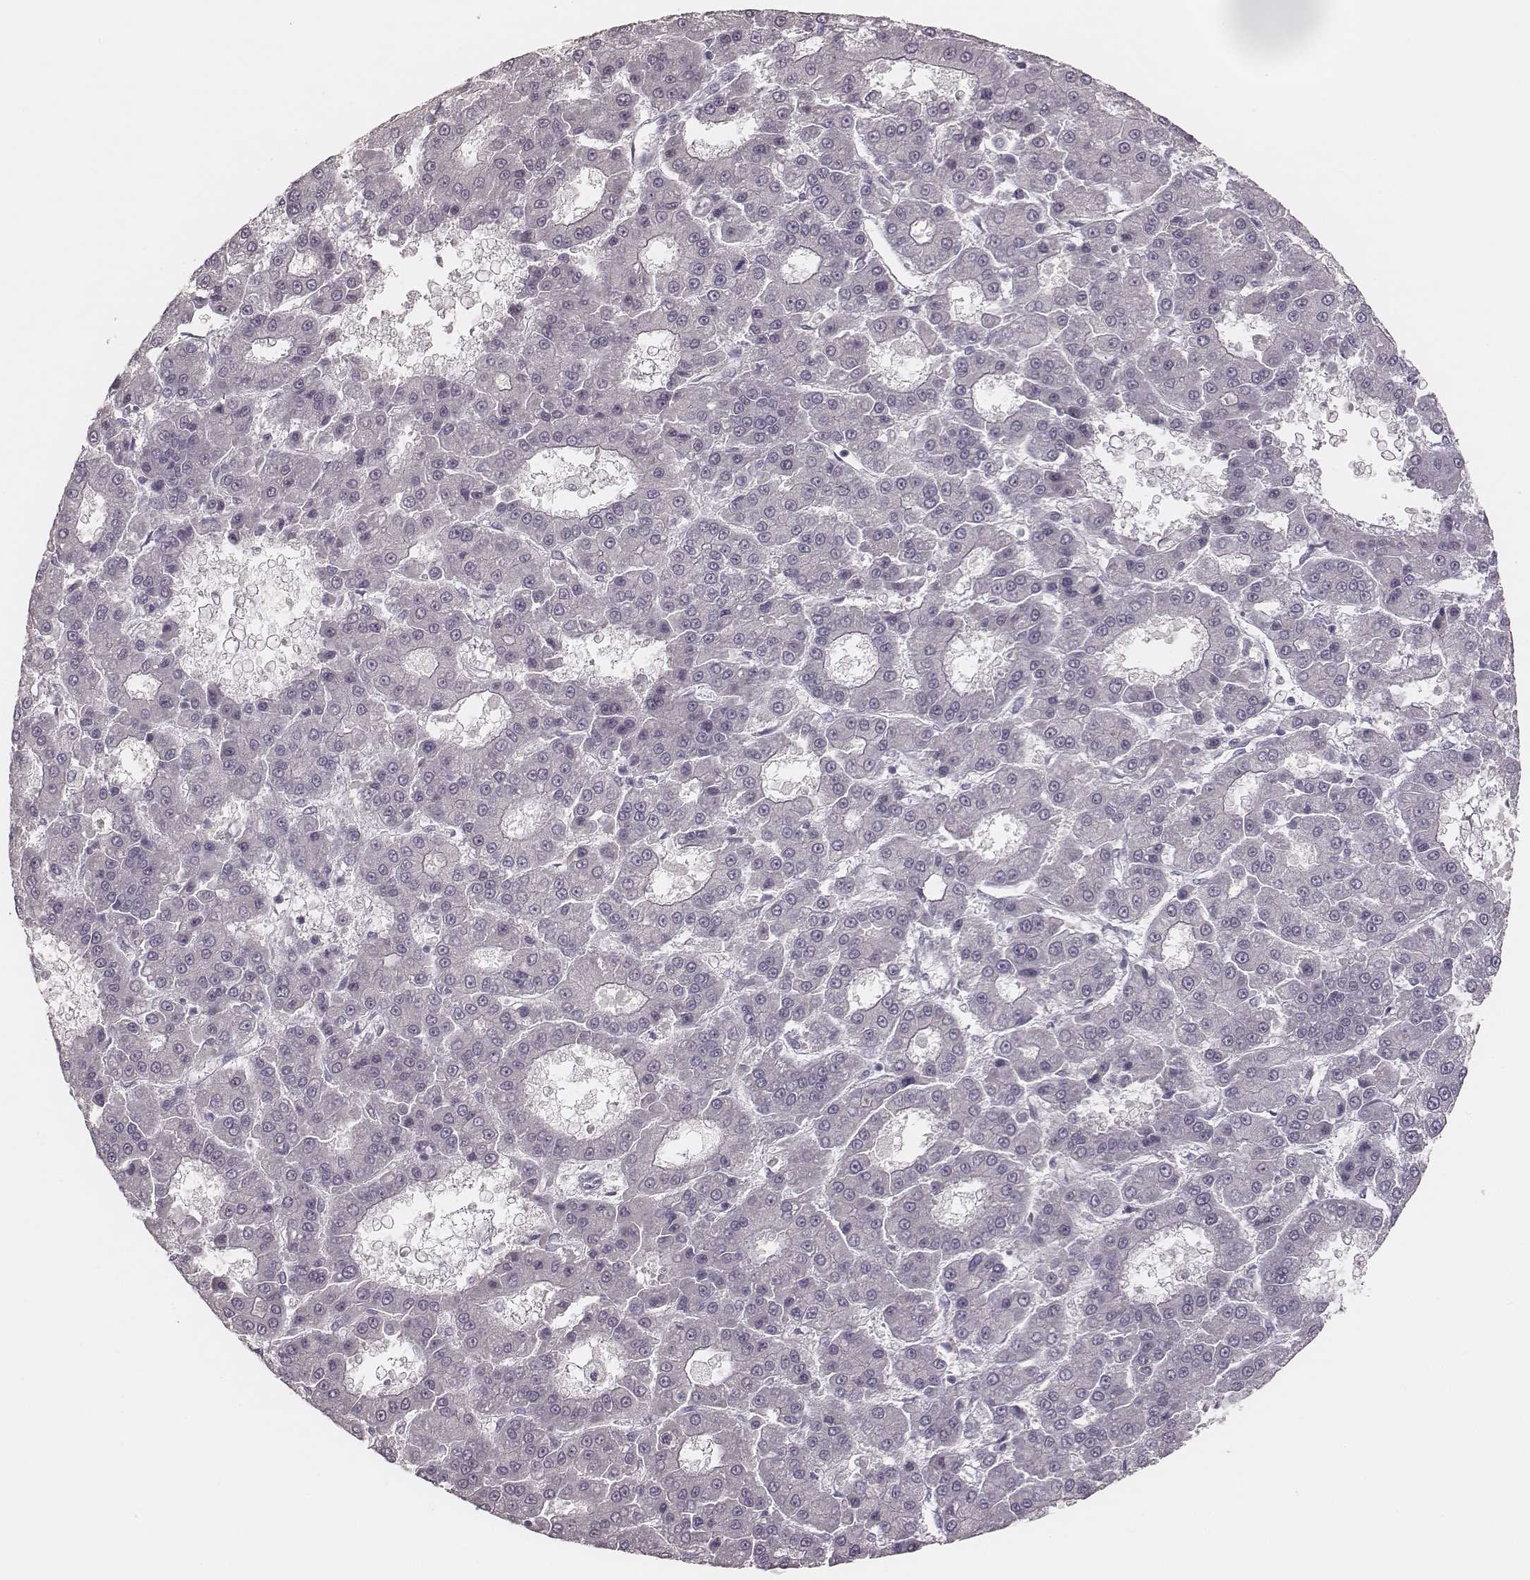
{"staining": {"intensity": "negative", "quantity": "none", "location": "none"}, "tissue": "liver cancer", "cell_type": "Tumor cells", "image_type": "cancer", "snomed": [{"axis": "morphology", "description": "Carcinoma, Hepatocellular, NOS"}, {"axis": "topography", "description": "Liver"}], "caption": "Immunohistochemistry micrograph of neoplastic tissue: human liver cancer stained with DAB reveals no significant protein positivity in tumor cells. (Immunohistochemistry (ihc), brightfield microscopy, high magnification).", "gene": "MSX1", "patient": {"sex": "male", "age": 70}}